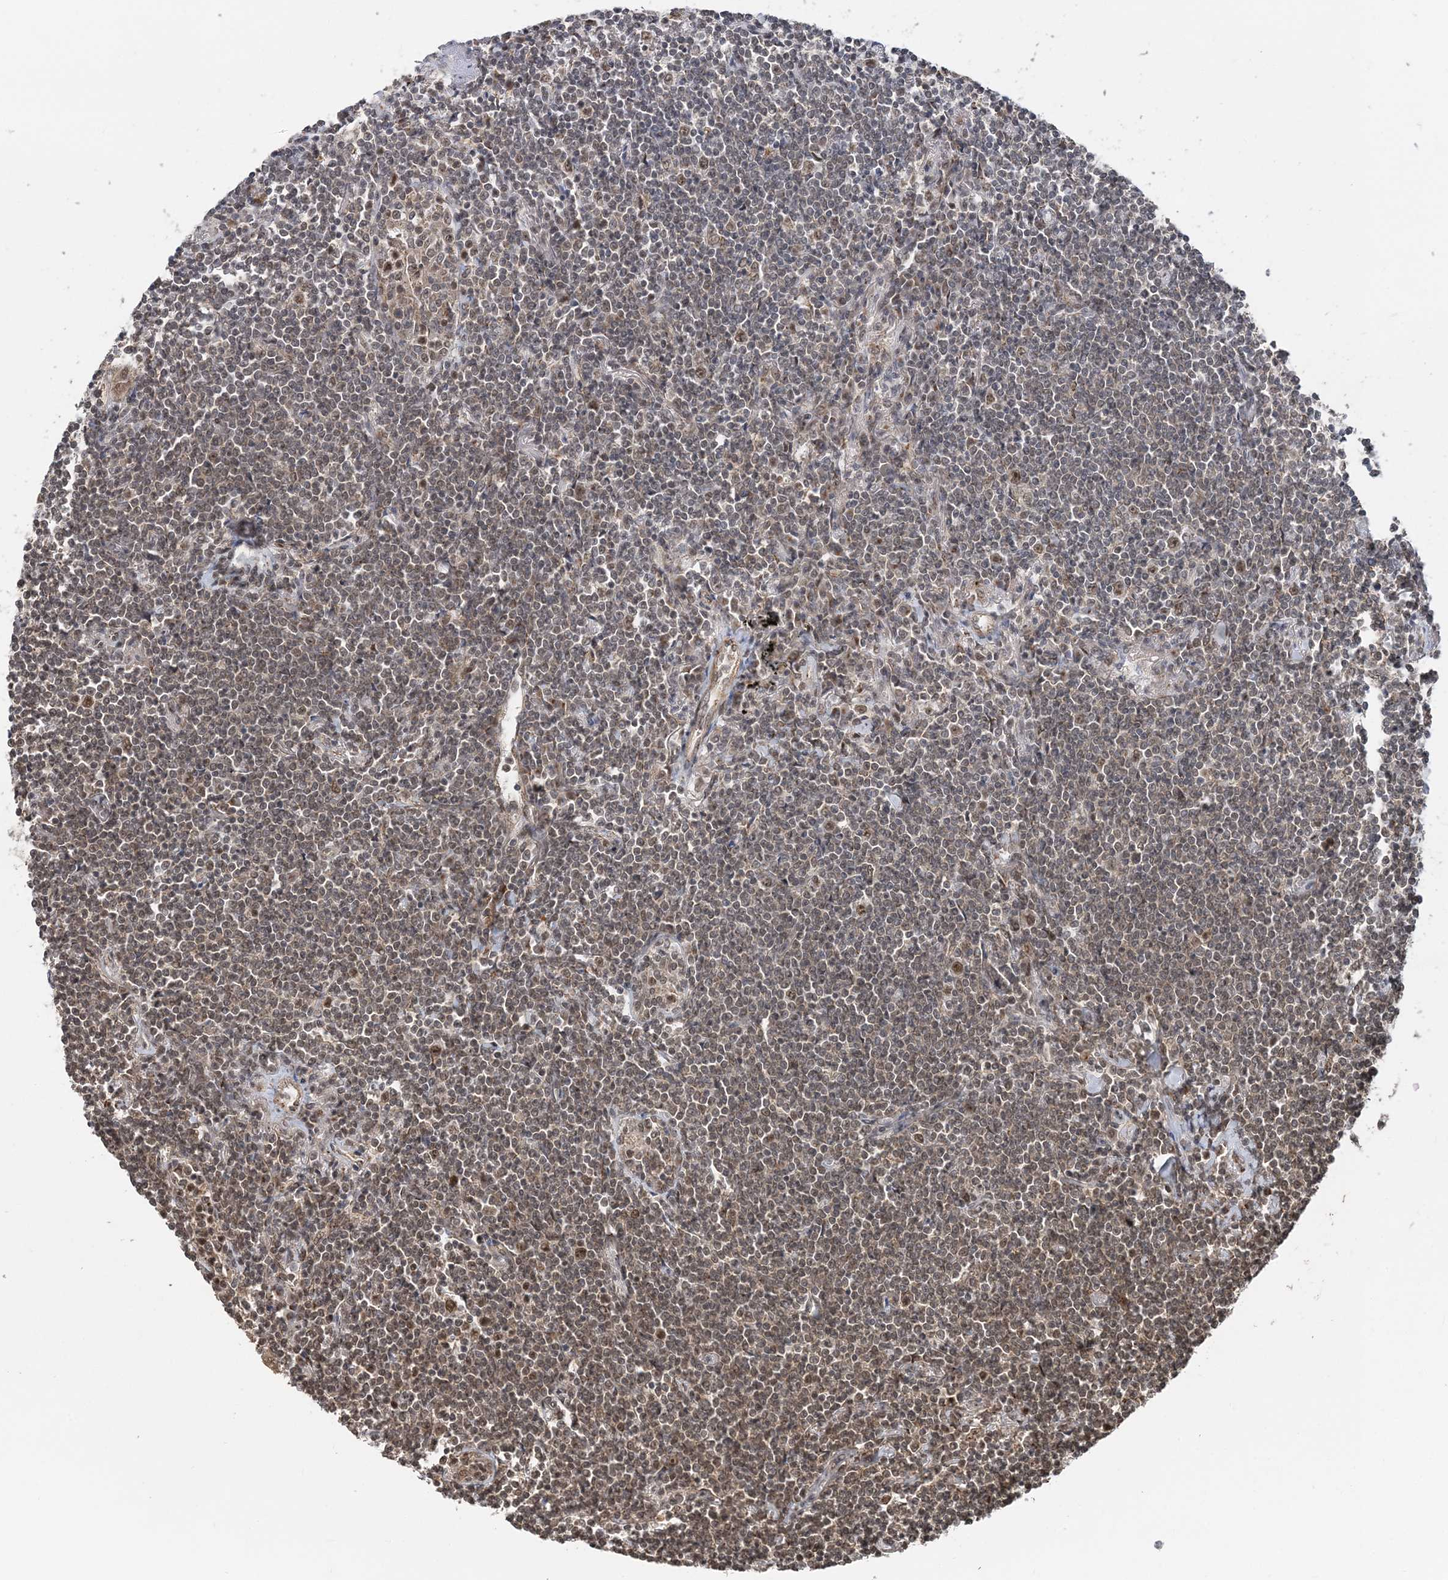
{"staining": {"intensity": "moderate", "quantity": "<25%", "location": "nuclear"}, "tissue": "lymphoma", "cell_type": "Tumor cells", "image_type": "cancer", "snomed": [{"axis": "morphology", "description": "Malignant lymphoma, non-Hodgkin's type, Low grade"}, {"axis": "topography", "description": "Lung"}], "caption": "The photomicrograph exhibits immunohistochemical staining of lymphoma. There is moderate nuclear positivity is present in approximately <25% of tumor cells.", "gene": "TSHZ2", "patient": {"sex": "female", "age": 71}}